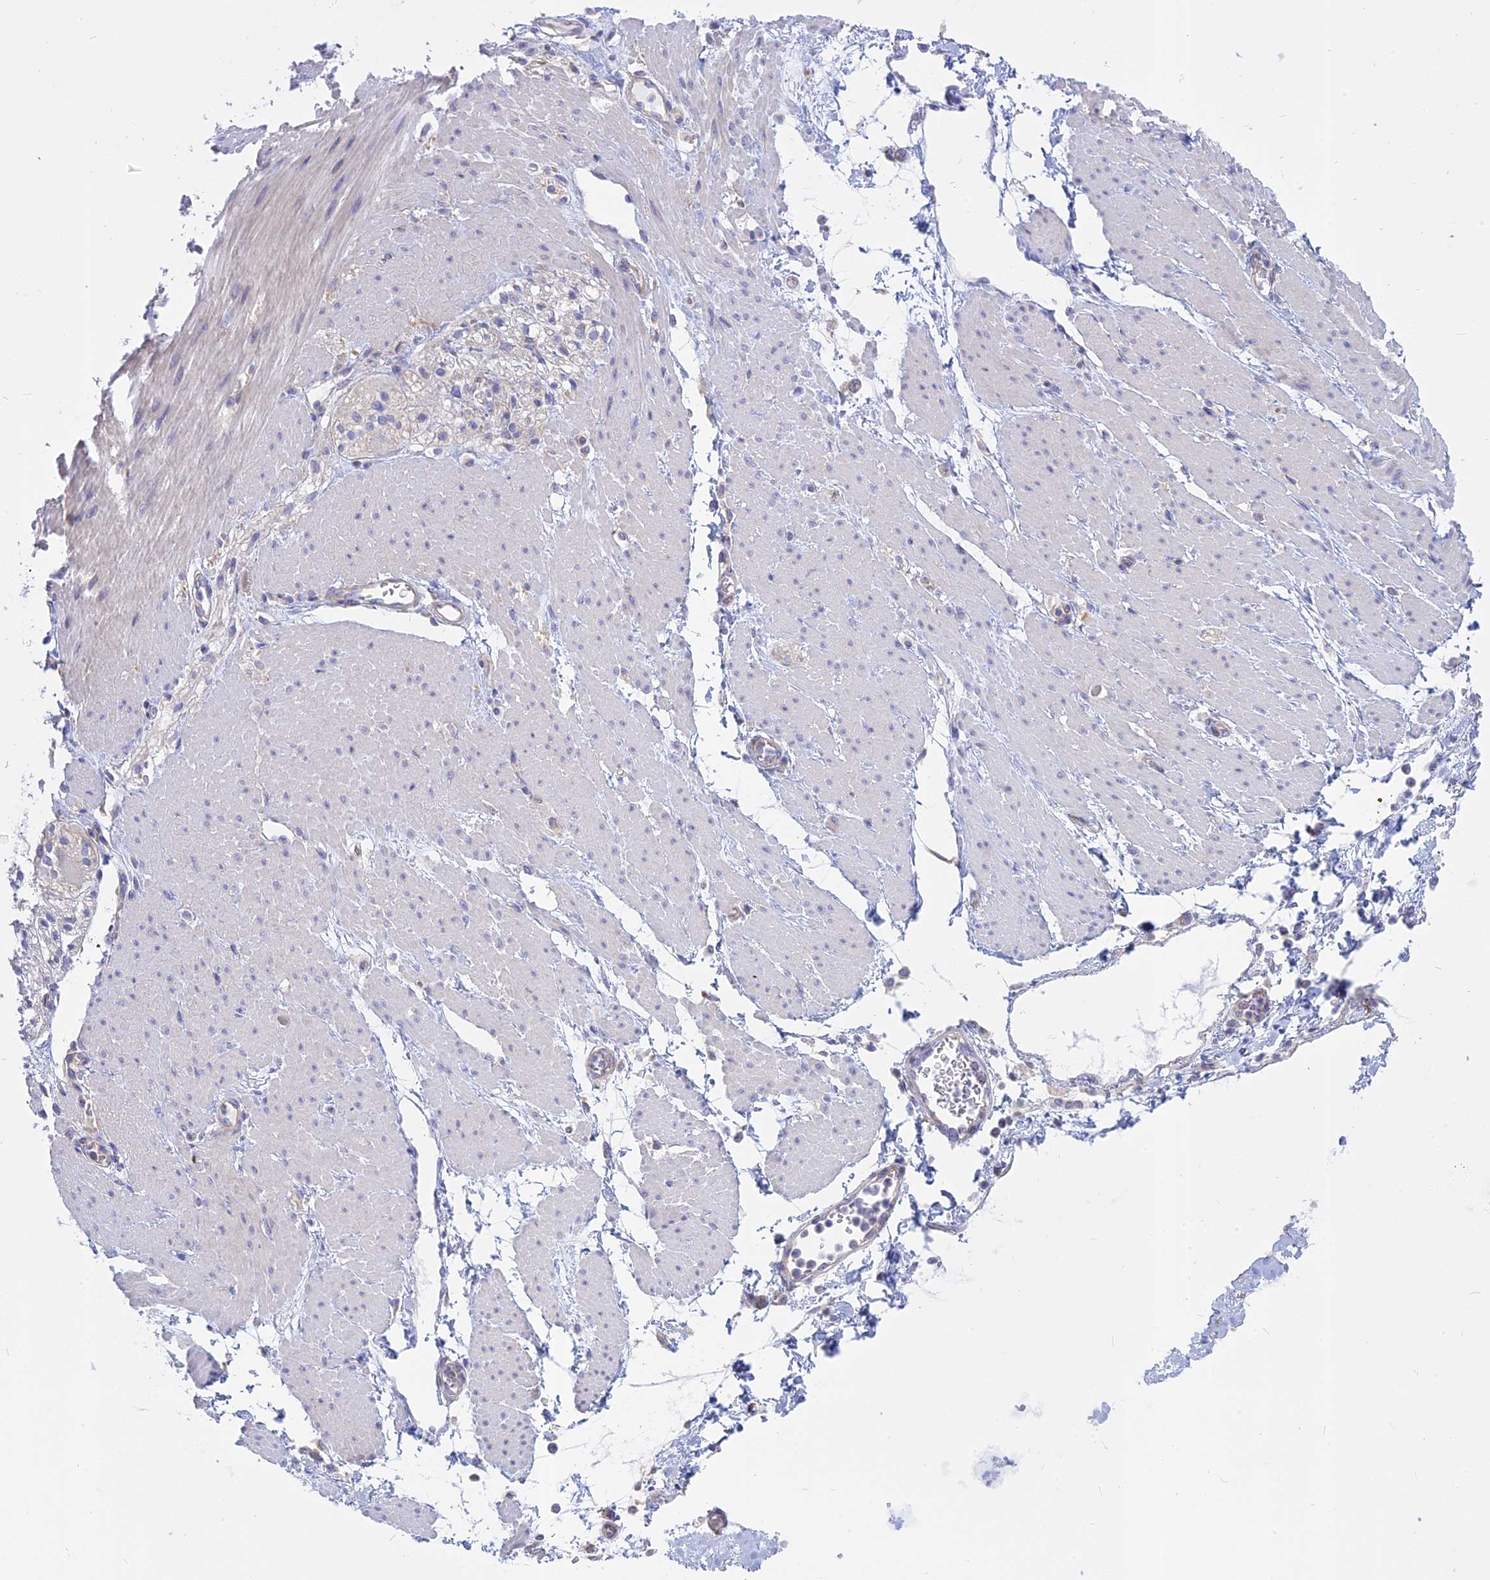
{"staining": {"intensity": "negative", "quantity": "none", "location": "none"}, "tissue": "adipose tissue", "cell_type": "Adipocytes", "image_type": "normal", "snomed": [{"axis": "morphology", "description": "Normal tissue, NOS"}, {"axis": "morphology", "description": "Adenocarcinoma, NOS"}, {"axis": "topography", "description": "Duodenum"}, {"axis": "topography", "description": "Peripheral nerve tissue"}], "caption": "Immunohistochemistry micrograph of unremarkable adipose tissue: adipose tissue stained with DAB (3,3'-diaminobenzidine) shows no significant protein positivity in adipocytes.", "gene": "AHCYL1", "patient": {"sex": "female", "age": 60}}